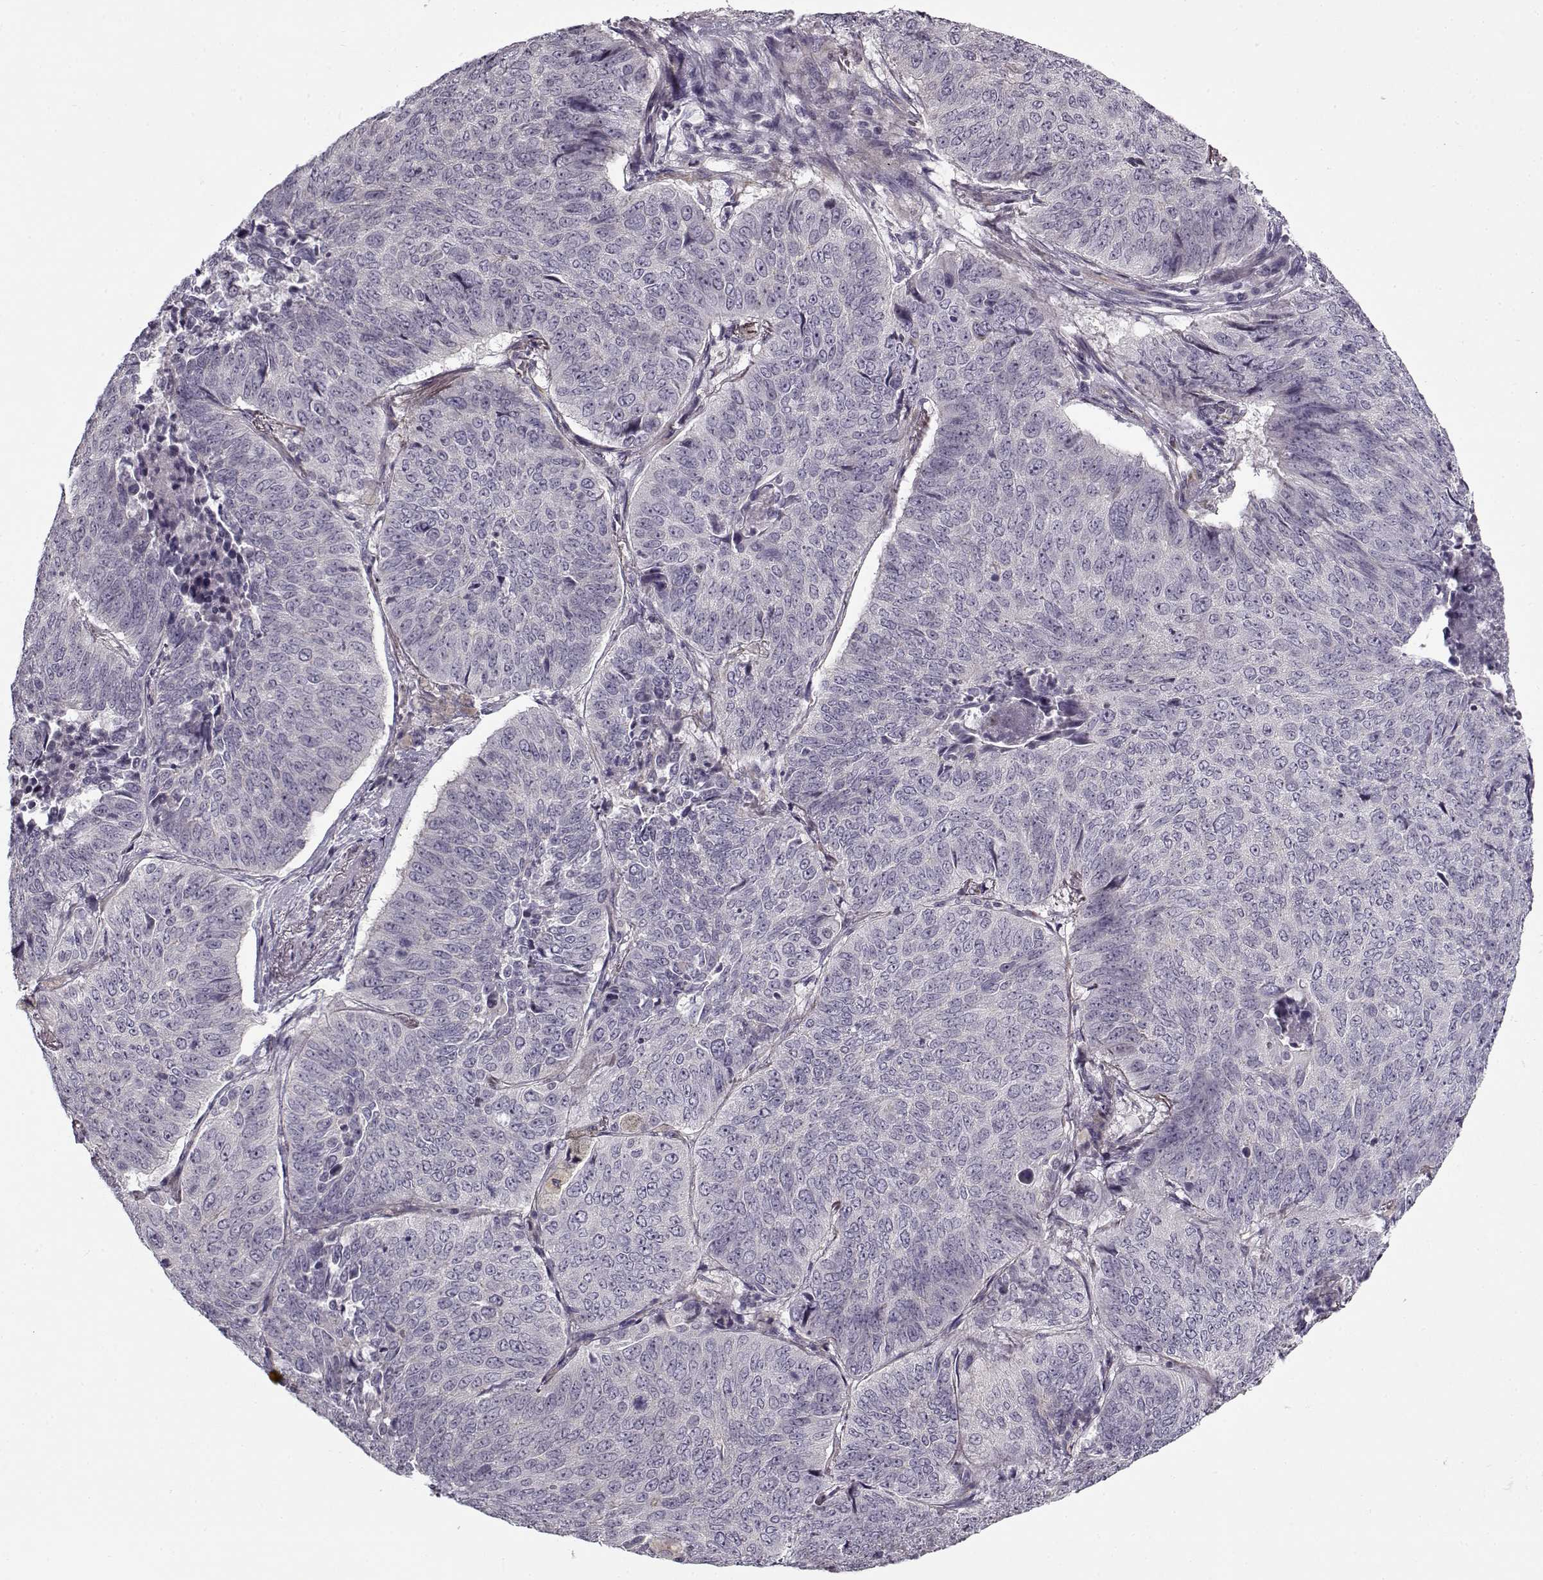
{"staining": {"intensity": "negative", "quantity": "none", "location": "none"}, "tissue": "lung cancer", "cell_type": "Tumor cells", "image_type": "cancer", "snomed": [{"axis": "morphology", "description": "Normal tissue, NOS"}, {"axis": "morphology", "description": "Squamous cell carcinoma, NOS"}, {"axis": "topography", "description": "Bronchus"}, {"axis": "topography", "description": "Lung"}], "caption": "Tumor cells are negative for brown protein staining in lung cancer (squamous cell carcinoma).", "gene": "PNMT", "patient": {"sex": "male", "age": 64}}